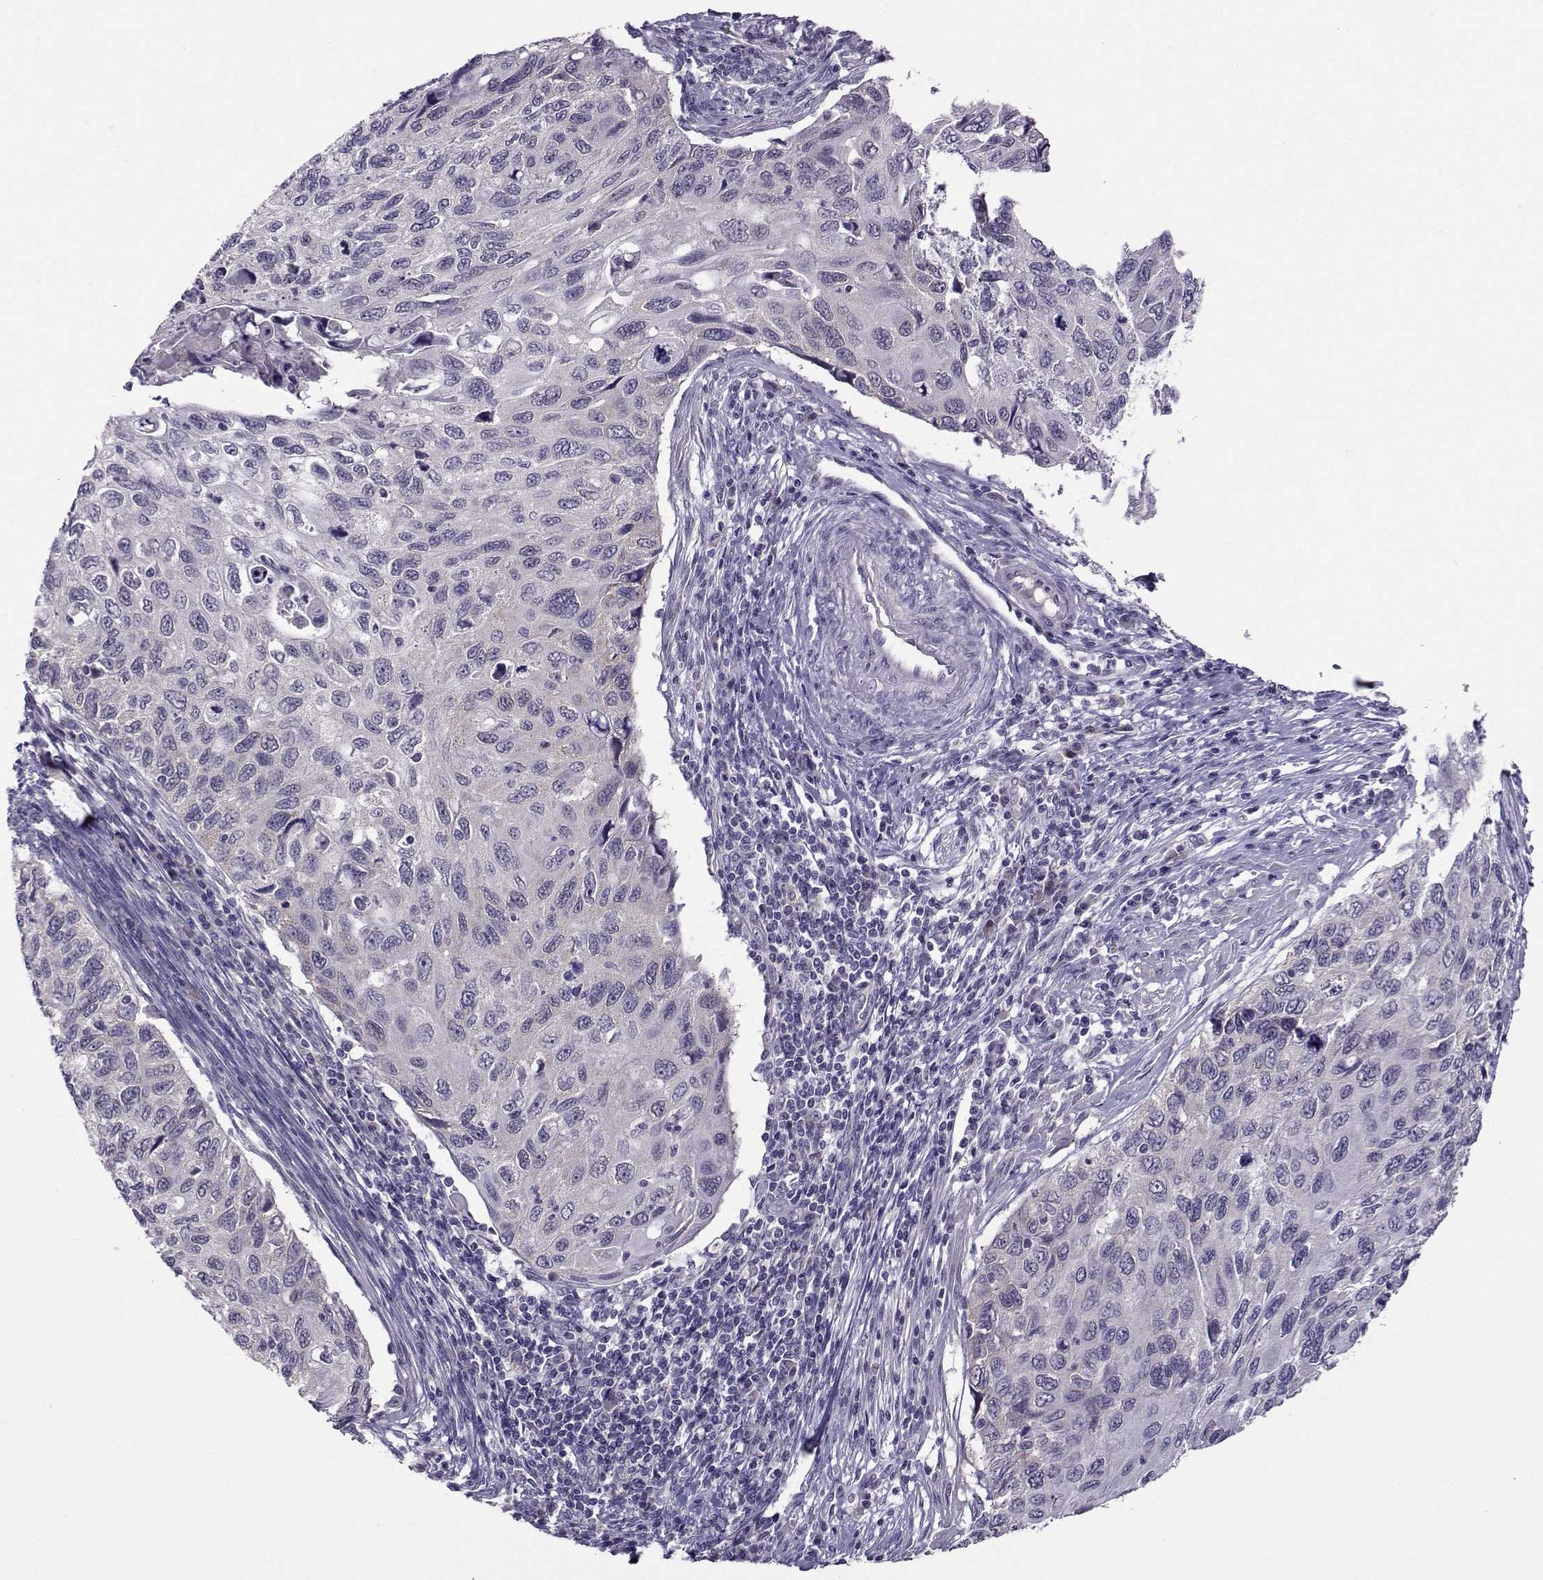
{"staining": {"intensity": "negative", "quantity": "none", "location": "none"}, "tissue": "cervical cancer", "cell_type": "Tumor cells", "image_type": "cancer", "snomed": [{"axis": "morphology", "description": "Squamous cell carcinoma, NOS"}, {"axis": "topography", "description": "Cervix"}], "caption": "There is no significant expression in tumor cells of cervical cancer. The staining is performed using DAB (3,3'-diaminobenzidine) brown chromogen with nuclei counter-stained in using hematoxylin.", "gene": "DDX20", "patient": {"sex": "female", "age": 70}}